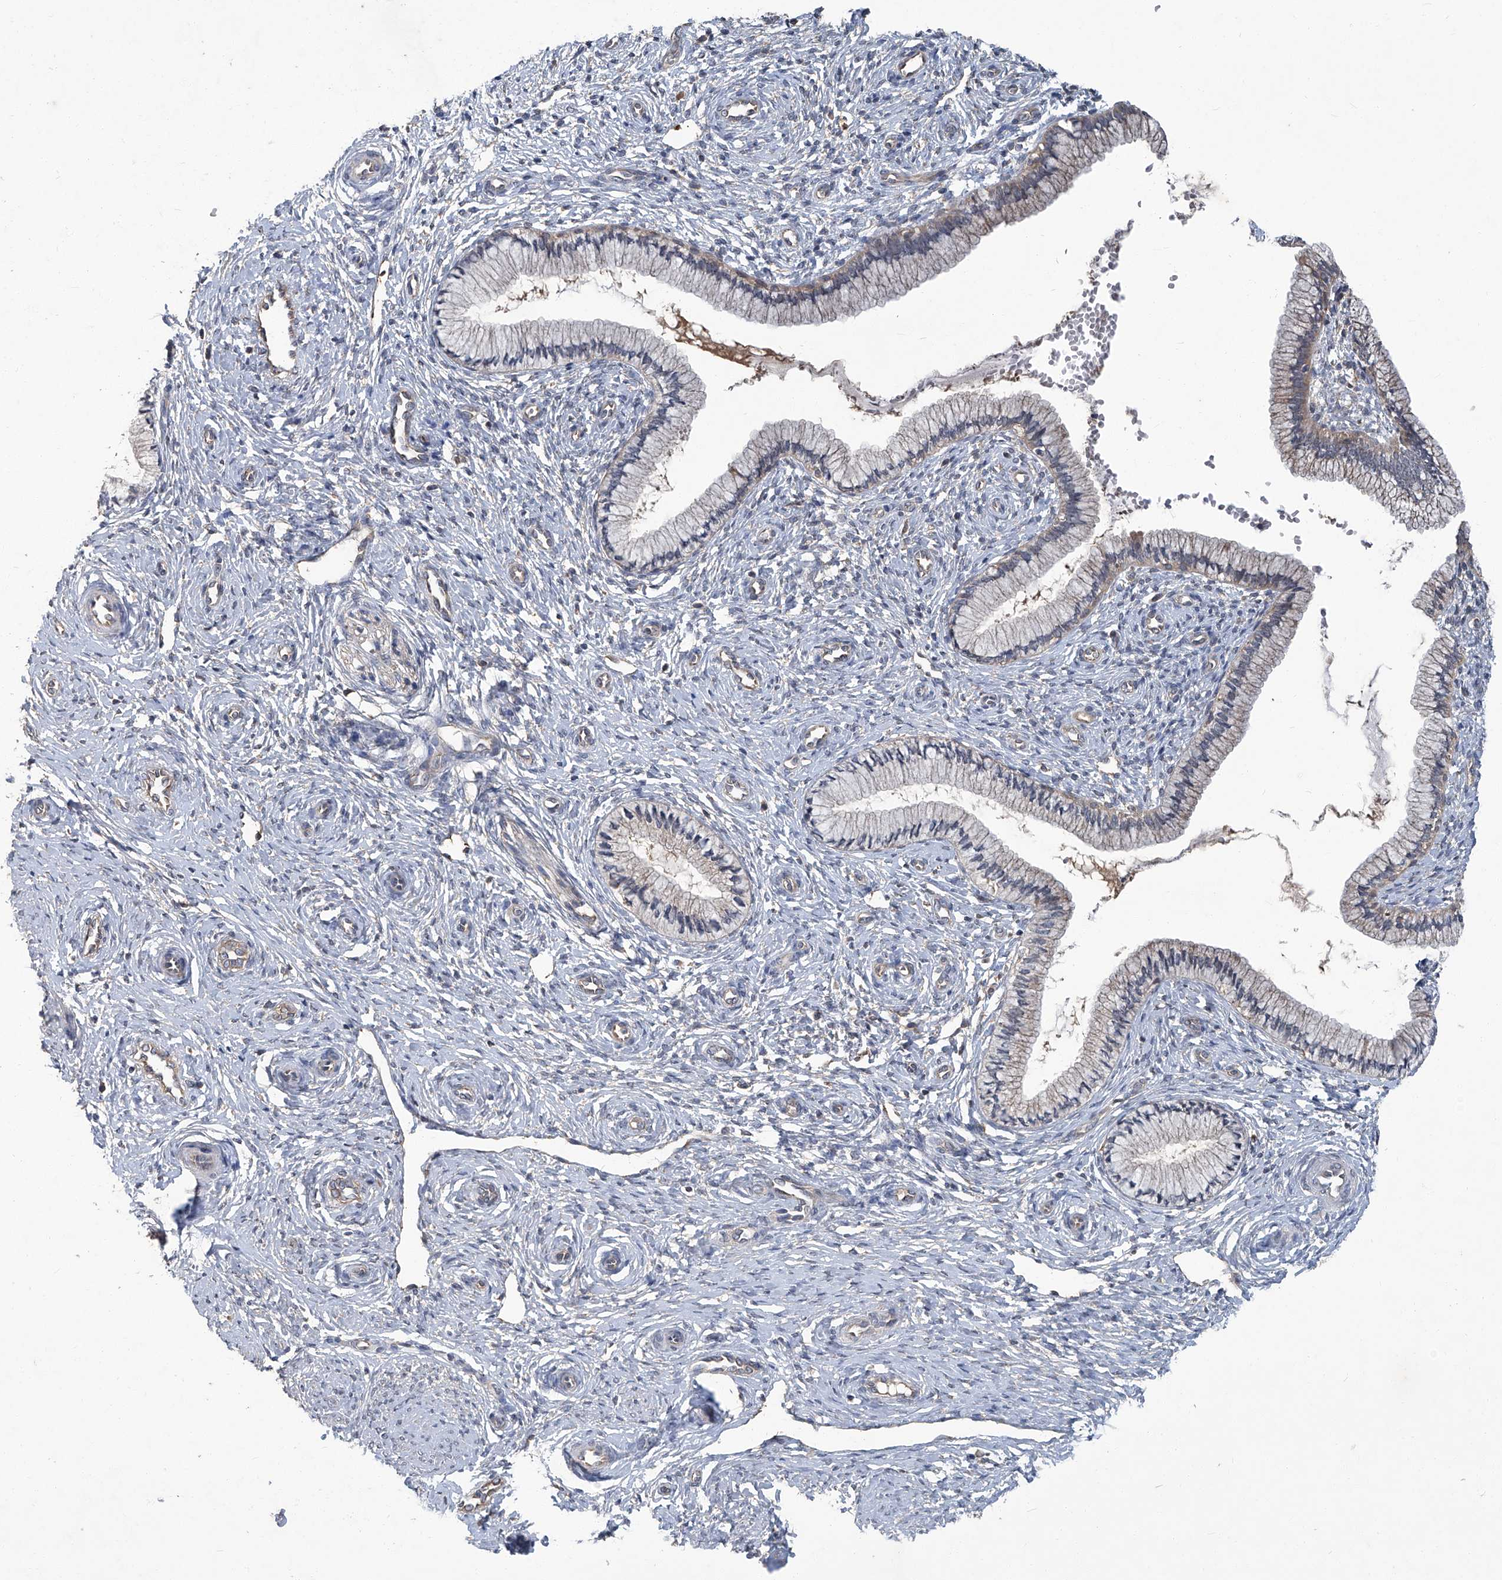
{"staining": {"intensity": "weak", "quantity": "25%-75%", "location": "cytoplasmic/membranous"}, "tissue": "cervix", "cell_type": "Glandular cells", "image_type": "normal", "snomed": [{"axis": "morphology", "description": "Normal tissue, NOS"}, {"axis": "topography", "description": "Cervix"}], "caption": "Unremarkable cervix demonstrates weak cytoplasmic/membranous expression in approximately 25%-75% of glandular cells, visualized by immunohistochemistry. The protein of interest is stained brown, and the nuclei are stained in blue (DAB (3,3'-diaminobenzidine) IHC with brightfield microscopy, high magnification).", "gene": "ANKRD34A", "patient": {"sex": "female", "age": 27}}